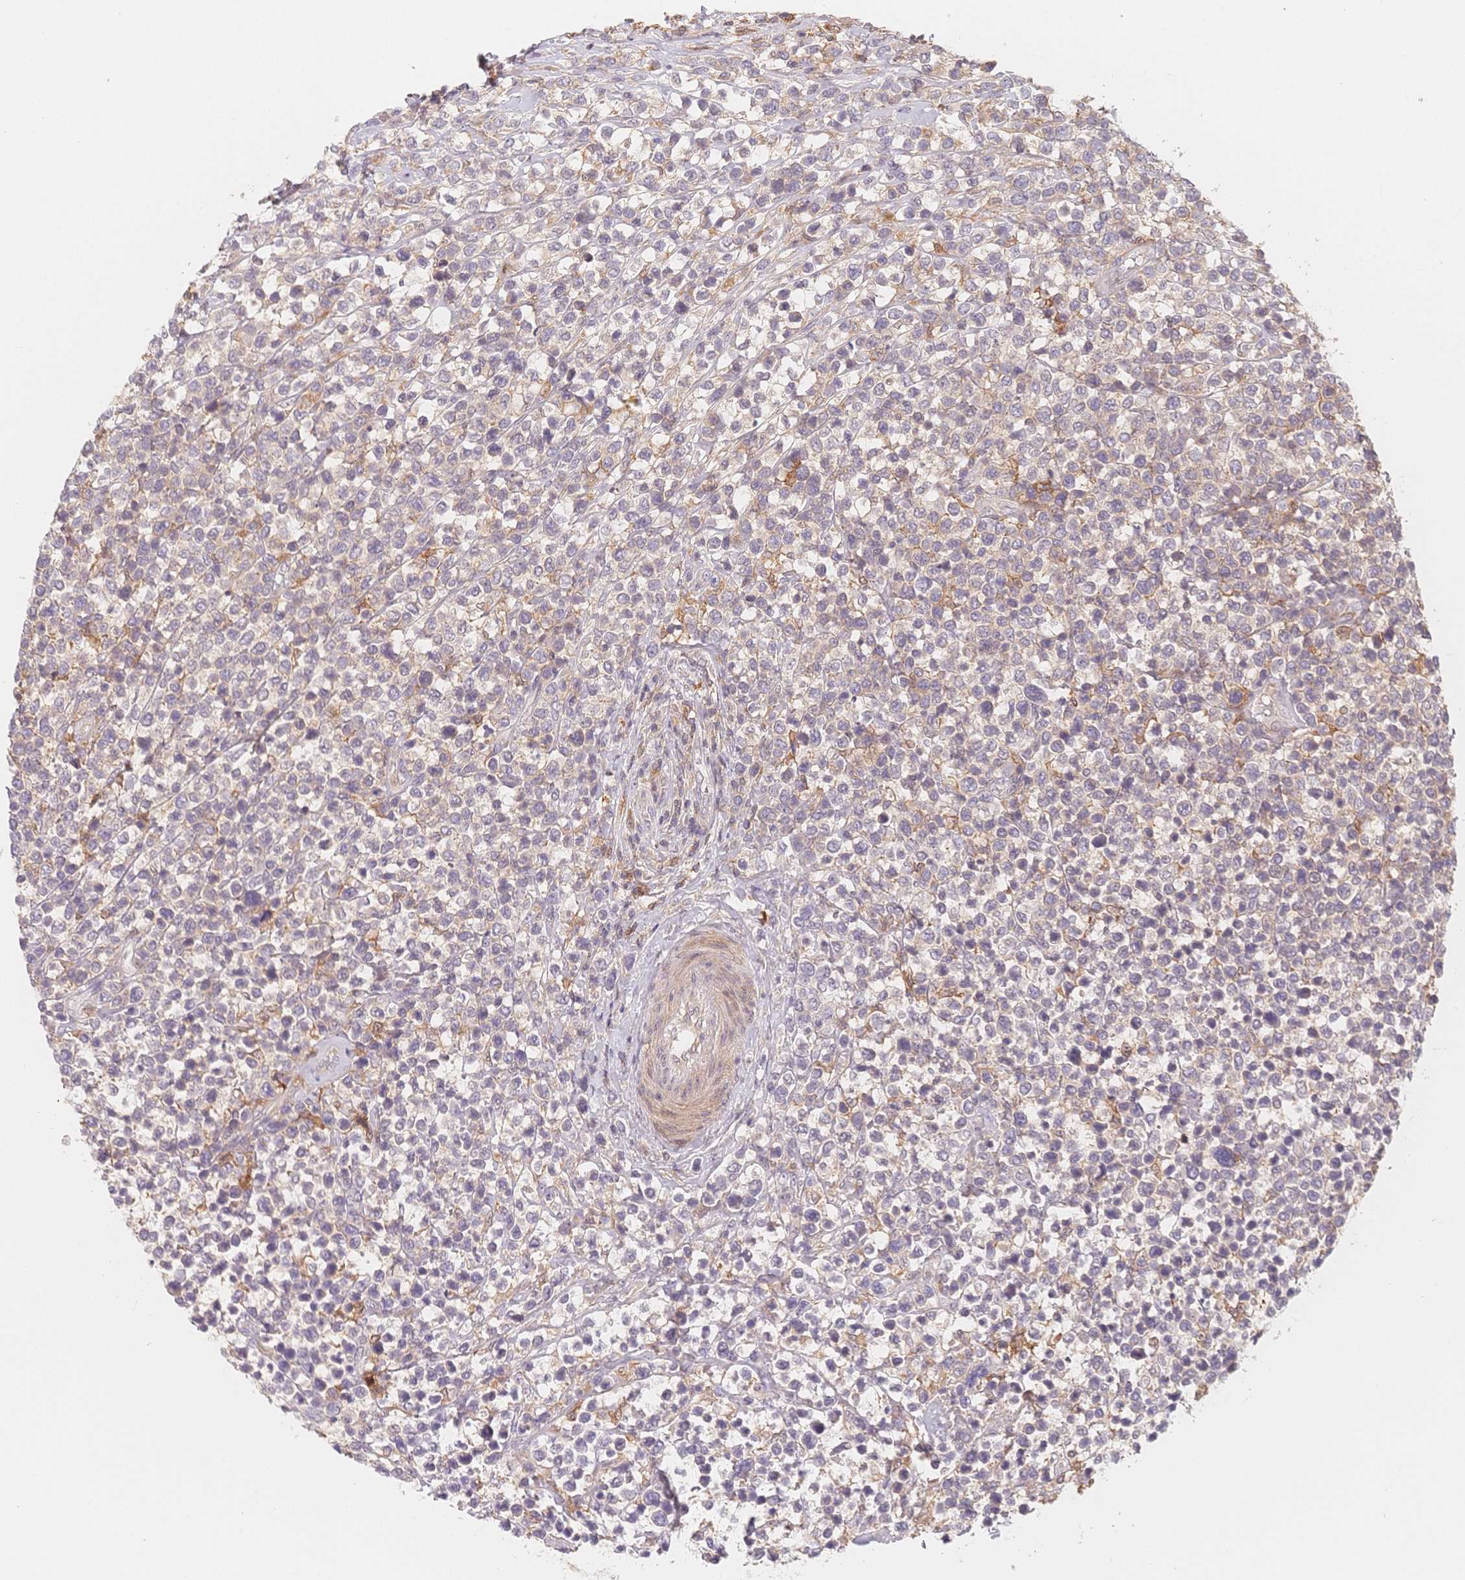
{"staining": {"intensity": "negative", "quantity": "none", "location": "none"}, "tissue": "lymphoma", "cell_type": "Tumor cells", "image_type": "cancer", "snomed": [{"axis": "morphology", "description": "Malignant lymphoma, non-Hodgkin's type, High grade"}, {"axis": "topography", "description": "Soft tissue"}], "caption": "This is a photomicrograph of immunohistochemistry (IHC) staining of lymphoma, which shows no expression in tumor cells.", "gene": "C12orf75", "patient": {"sex": "female", "age": 56}}